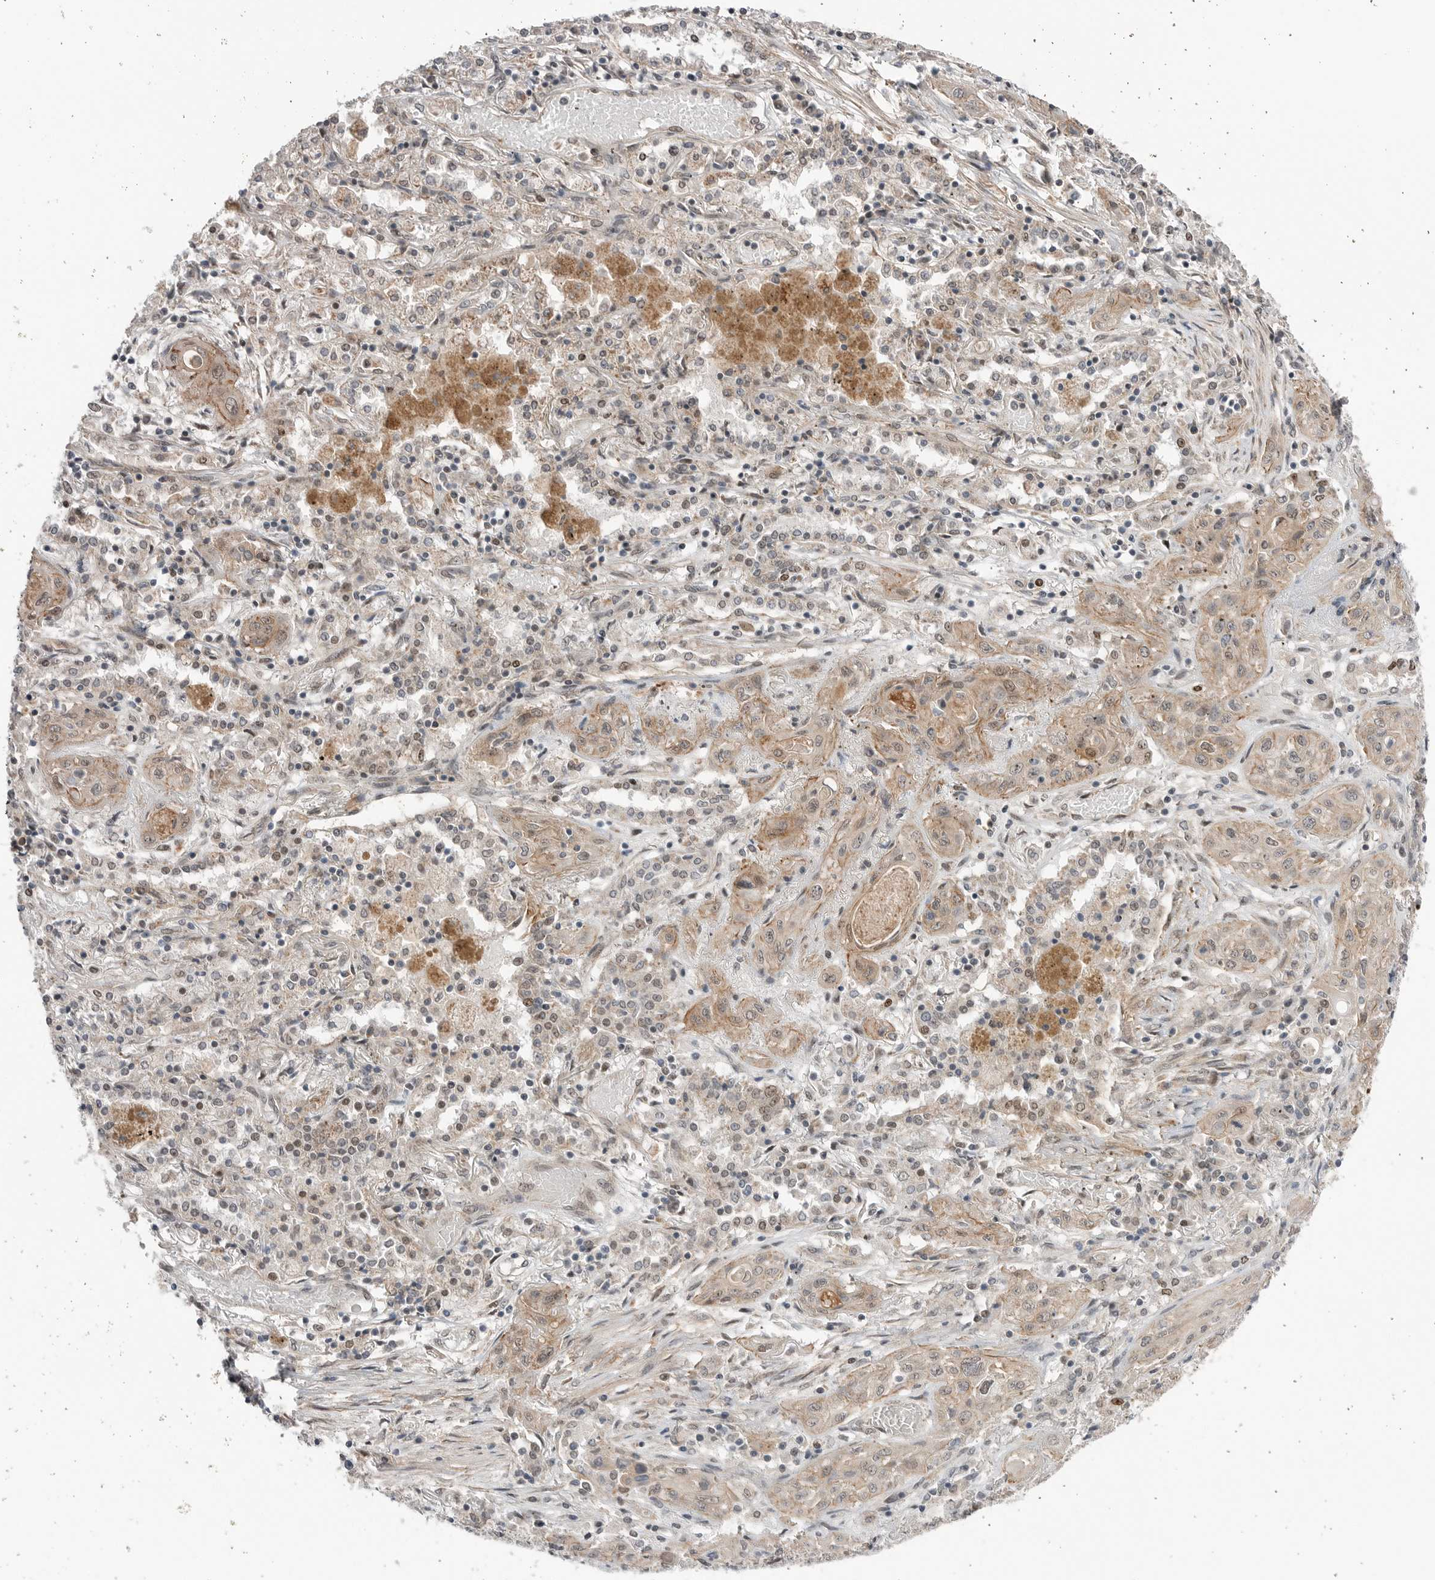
{"staining": {"intensity": "weak", "quantity": ">75%", "location": "cytoplasmic/membranous"}, "tissue": "lung cancer", "cell_type": "Tumor cells", "image_type": "cancer", "snomed": [{"axis": "morphology", "description": "Squamous cell carcinoma, NOS"}, {"axis": "topography", "description": "Lung"}], "caption": "Immunohistochemistry (IHC) staining of lung cancer (squamous cell carcinoma), which reveals low levels of weak cytoplasmic/membranous expression in about >75% of tumor cells indicating weak cytoplasmic/membranous protein expression. The staining was performed using DAB (brown) for protein detection and nuclei were counterstained in hematoxylin (blue).", "gene": "NTAQ1", "patient": {"sex": "female", "age": 47}}